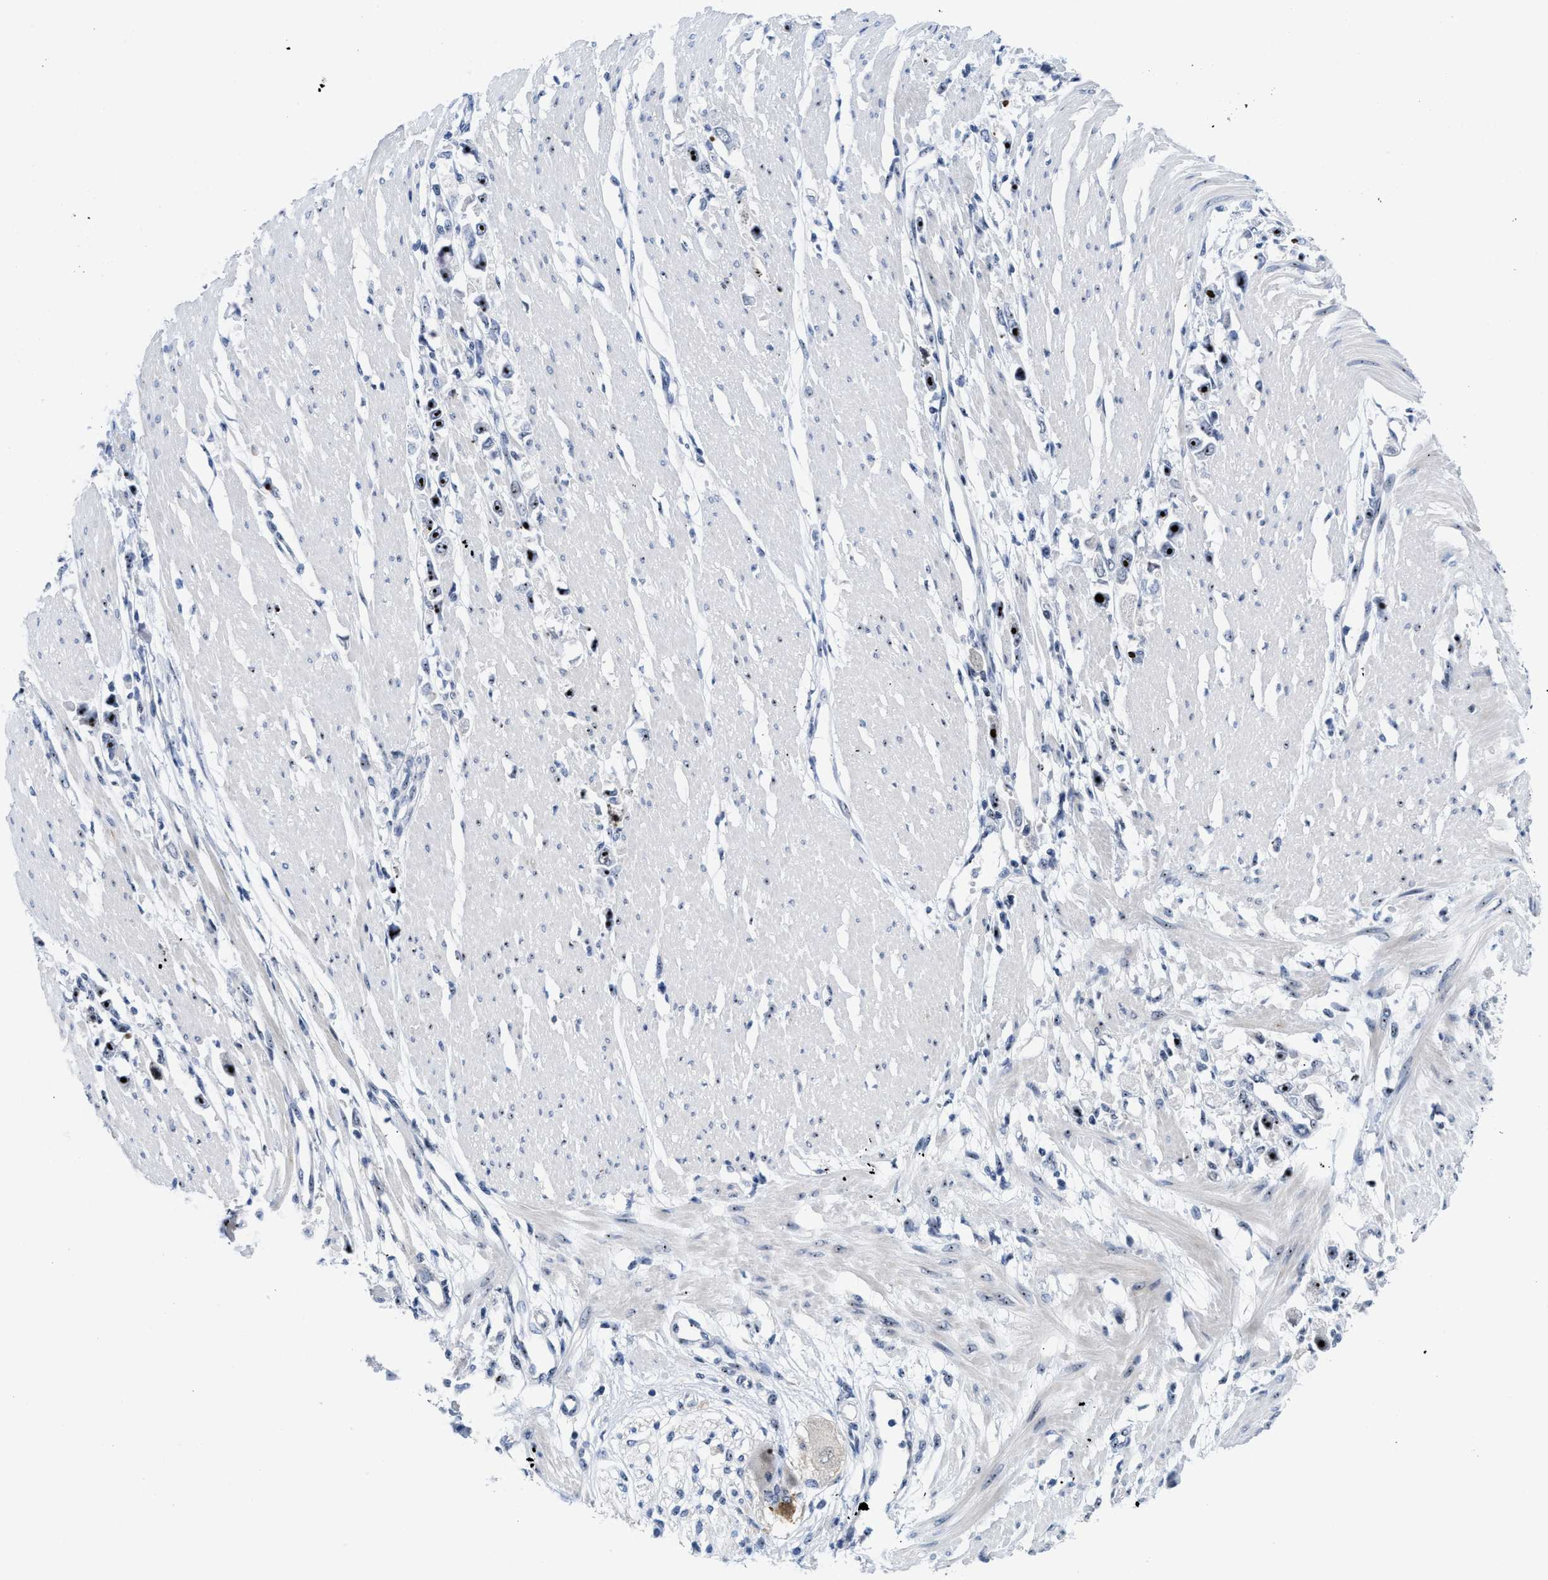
{"staining": {"intensity": "strong", "quantity": "25%-75%", "location": "nuclear"}, "tissue": "stomach cancer", "cell_type": "Tumor cells", "image_type": "cancer", "snomed": [{"axis": "morphology", "description": "Adenocarcinoma, NOS"}, {"axis": "topography", "description": "Stomach"}], "caption": "IHC histopathology image of human stomach cancer (adenocarcinoma) stained for a protein (brown), which shows high levels of strong nuclear positivity in approximately 25%-75% of tumor cells.", "gene": "NOP58", "patient": {"sex": "female", "age": 59}}